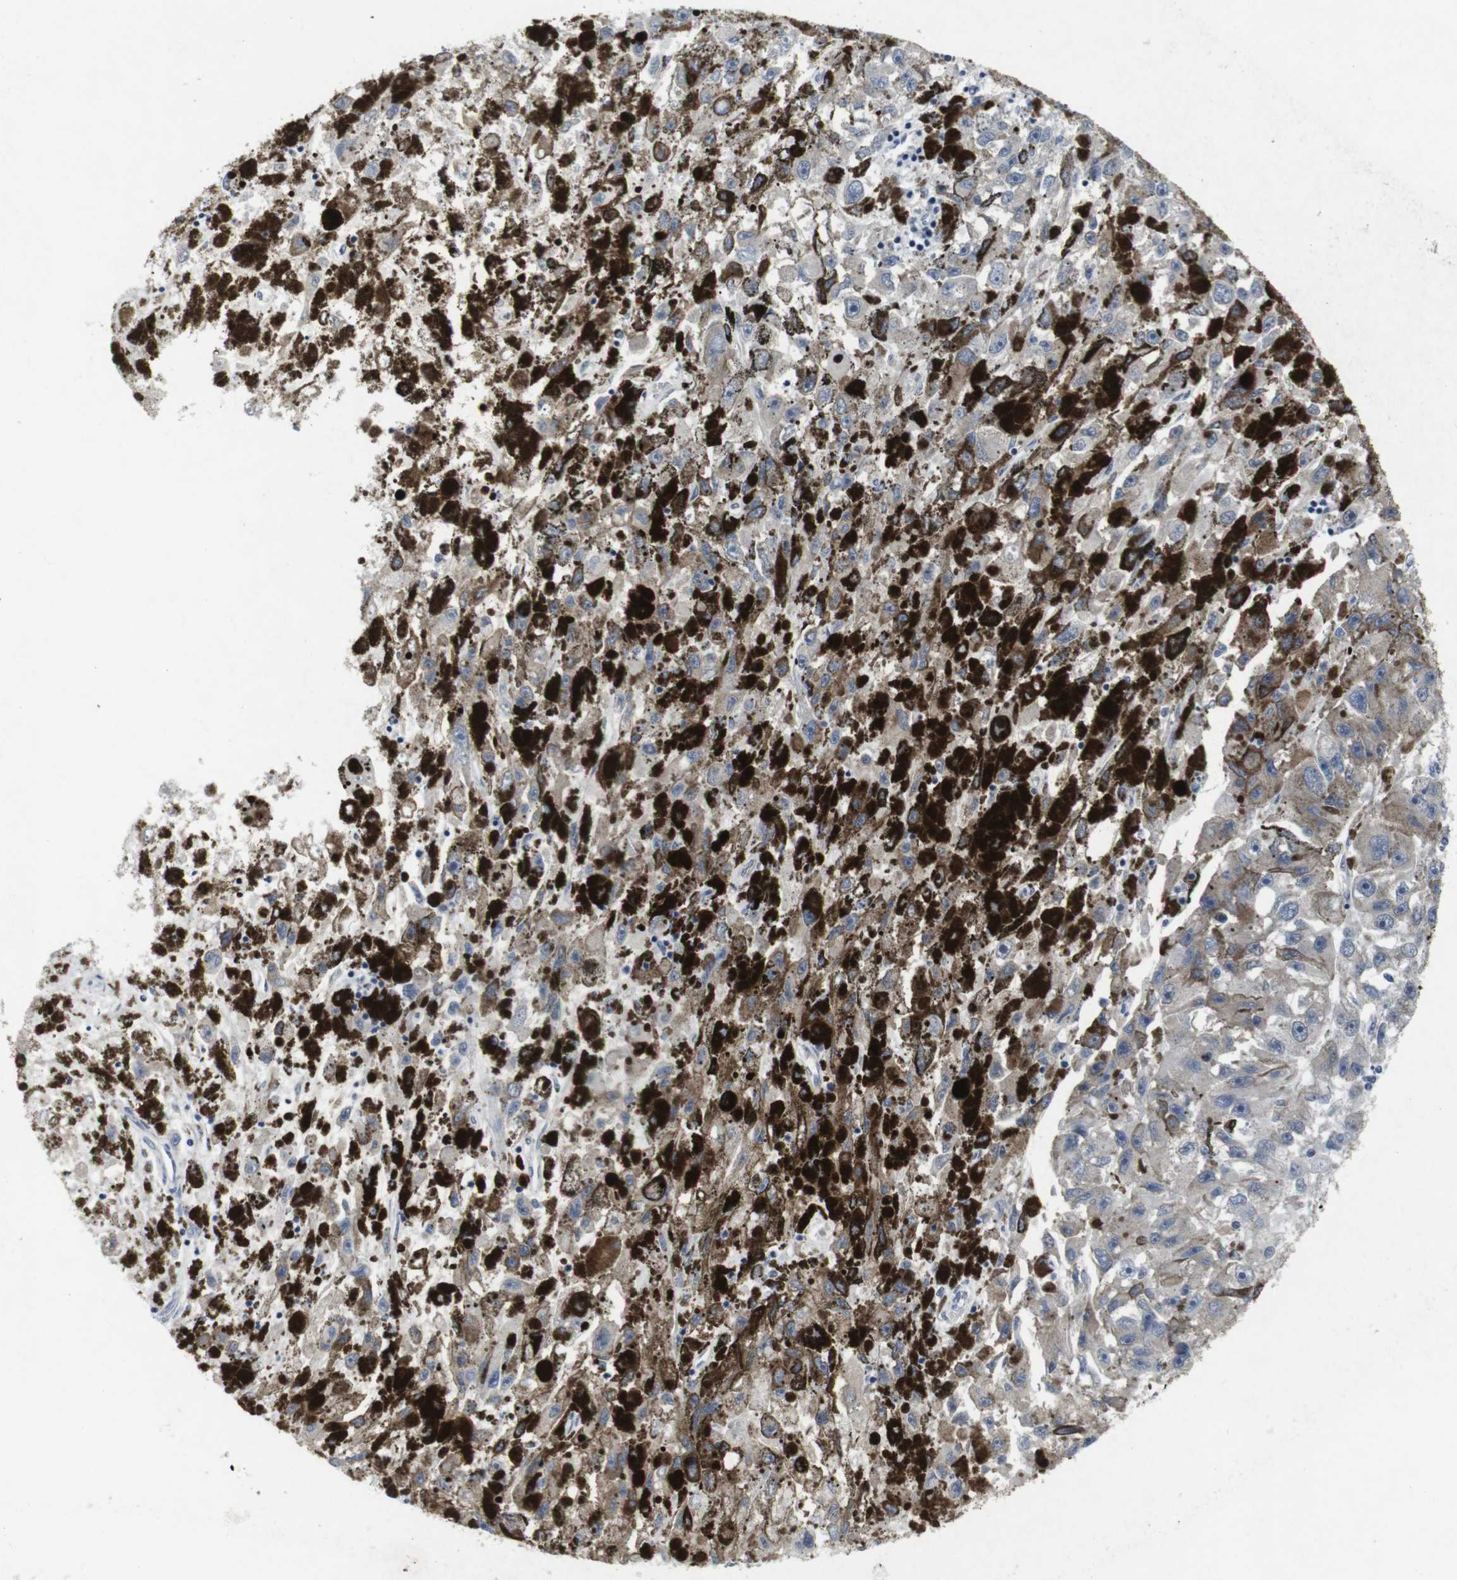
{"staining": {"intensity": "negative", "quantity": "none", "location": "none"}, "tissue": "melanoma", "cell_type": "Tumor cells", "image_type": "cancer", "snomed": [{"axis": "morphology", "description": "Malignant melanoma, NOS"}, {"axis": "topography", "description": "Skin"}], "caption": "DAB (3,3'-diaminobenzidine) immunohistochemical staining of human malignant melanoma displays no significant staining in tumor cells.", "gene": "GEMIN2", "patient": {"sex": "female", "age": 104}}